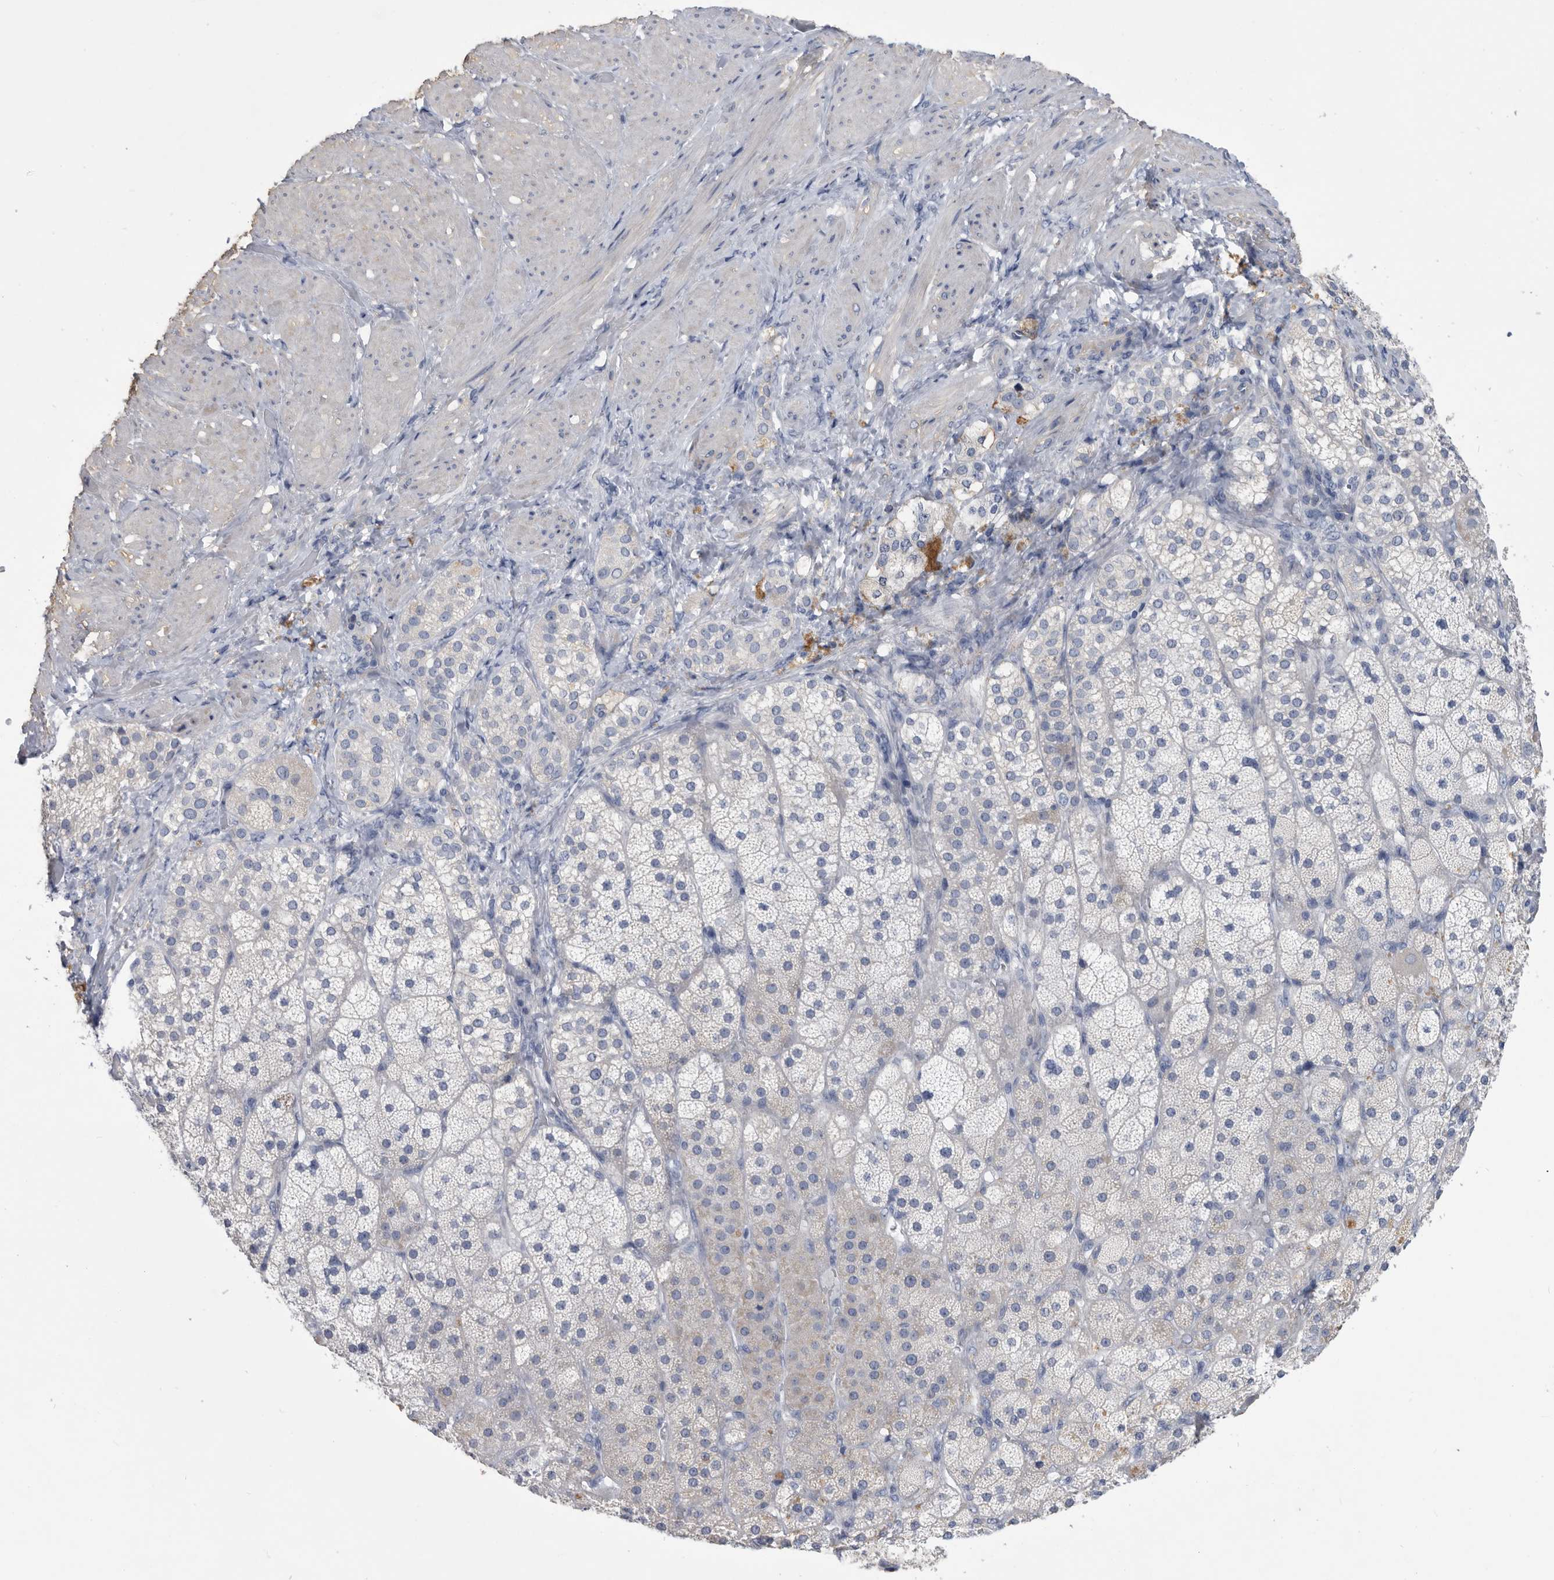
{"staining": {"intensity": "negative", "quantity": "none", "location": "none"}, "tissue": "adrenal gland", "cell_type": "Glandular cells", "image_type": "normal", "snomed": [{"axis": "morphology", "description": "Normal tissue, NOS"}, {"axis": "topography", "description": "Adrenal gland"}], "caption": "Micrograph shows no protein expression in glandular cells of benign adrenal gland. (Brightfield microscopy of DAB (3,3'-diaminobenzidine) immunohistochemistry at high magnification).", "gene": "BTBD6", "patient": {"sex": "male", "age": 57}}